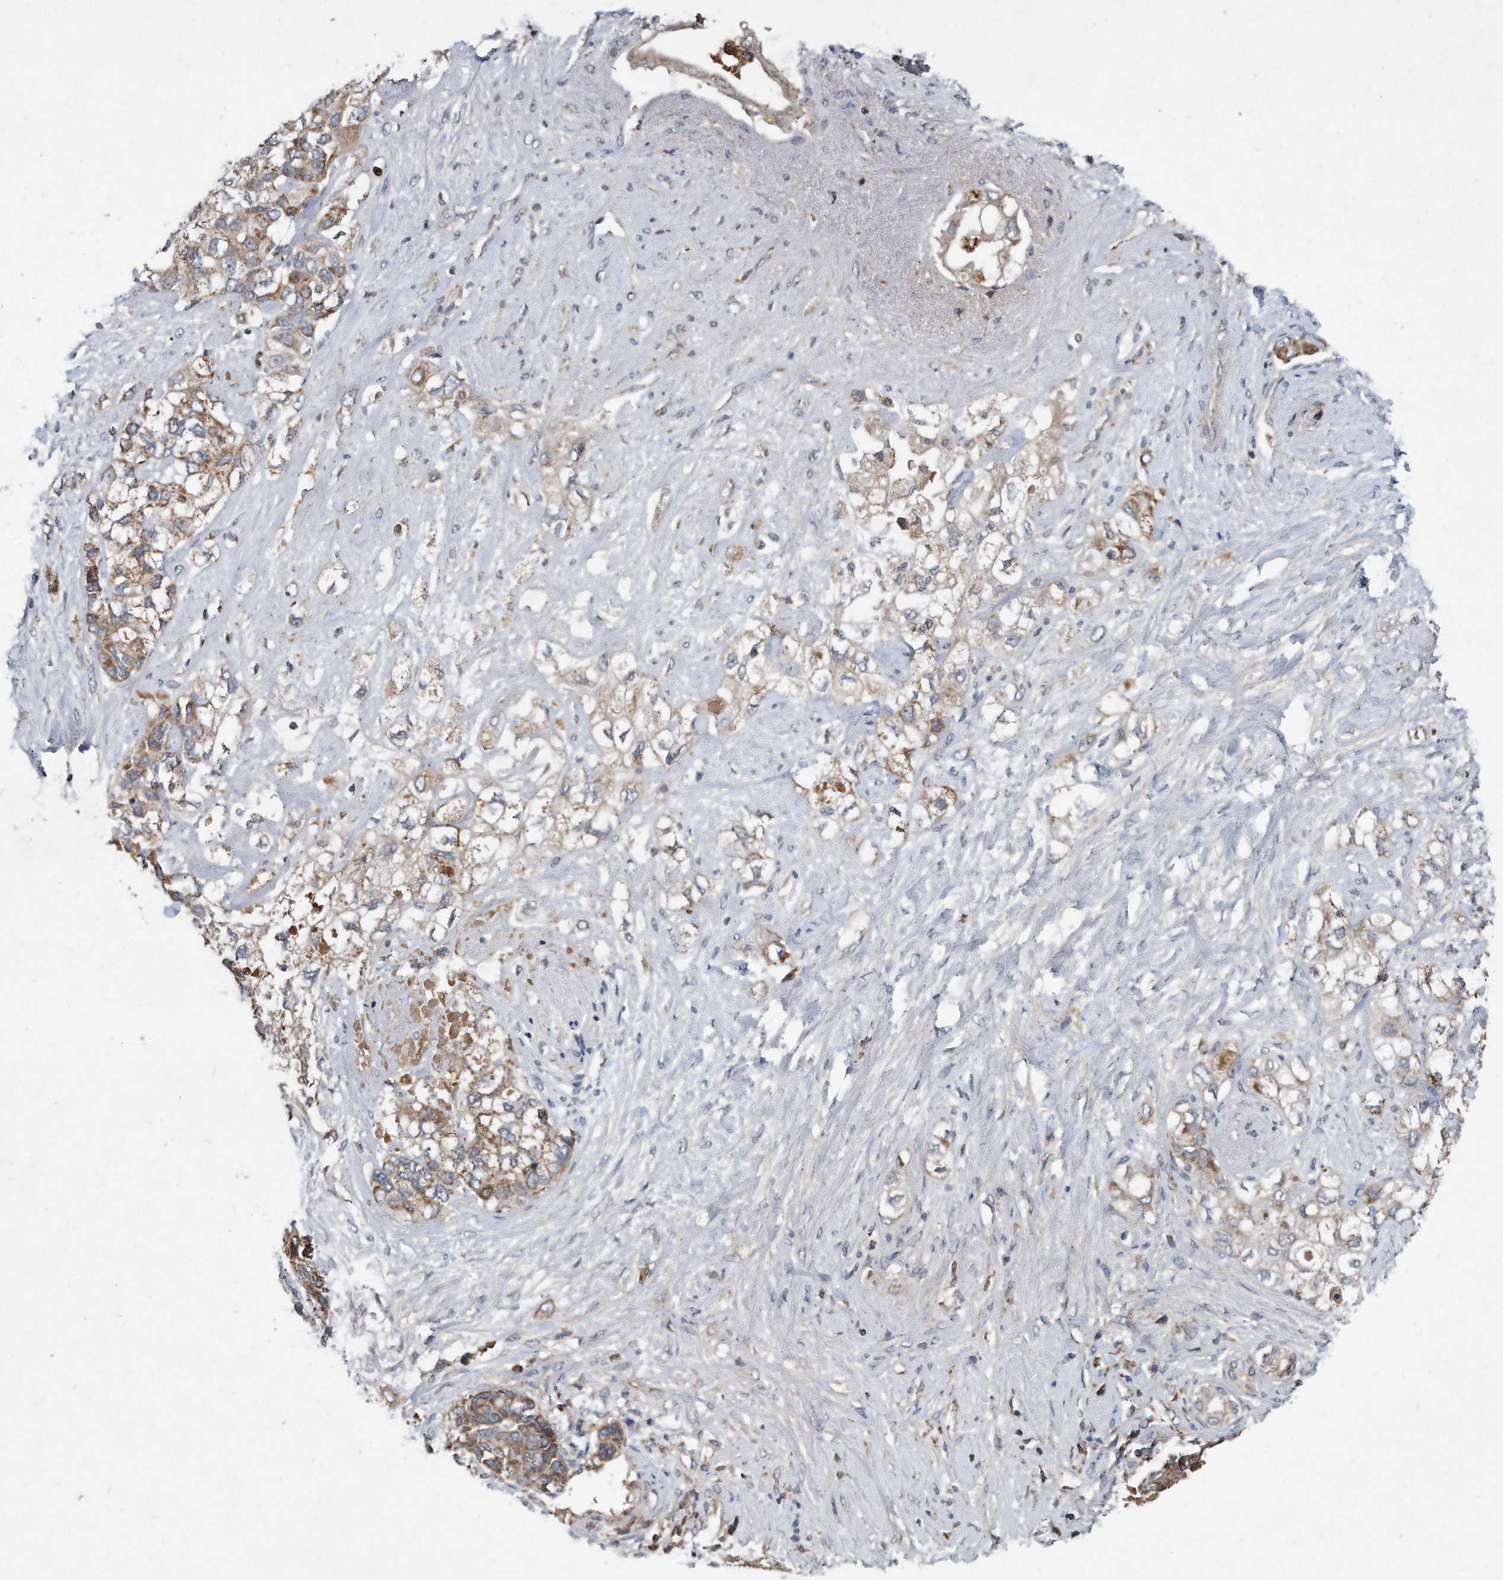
{"staining": {"intensity": "moderate", "quantity": ">75%", "location": "cytoplasmic/membranous"}, "tissue": "pancreatic cancer", "cell_type": "Tumor cells", "image_type": "cancer", "snomed": [{"axis": "morphology", "description": "Adenocarcinoma, NOS"}, {"axis": "topography", "description": "Pancreas"}], "caption": "Immunohistochemical staining of human adenocarcinoma (pancreatic) shows medium levels of moderate cytoplasmic/membranous protein expression in about >75% of tumor cells. (Brightfield microscopy of DAB IHC at high magnification).", "gene": "SDHA", "patient": {"sex": "female", "age": 56}}